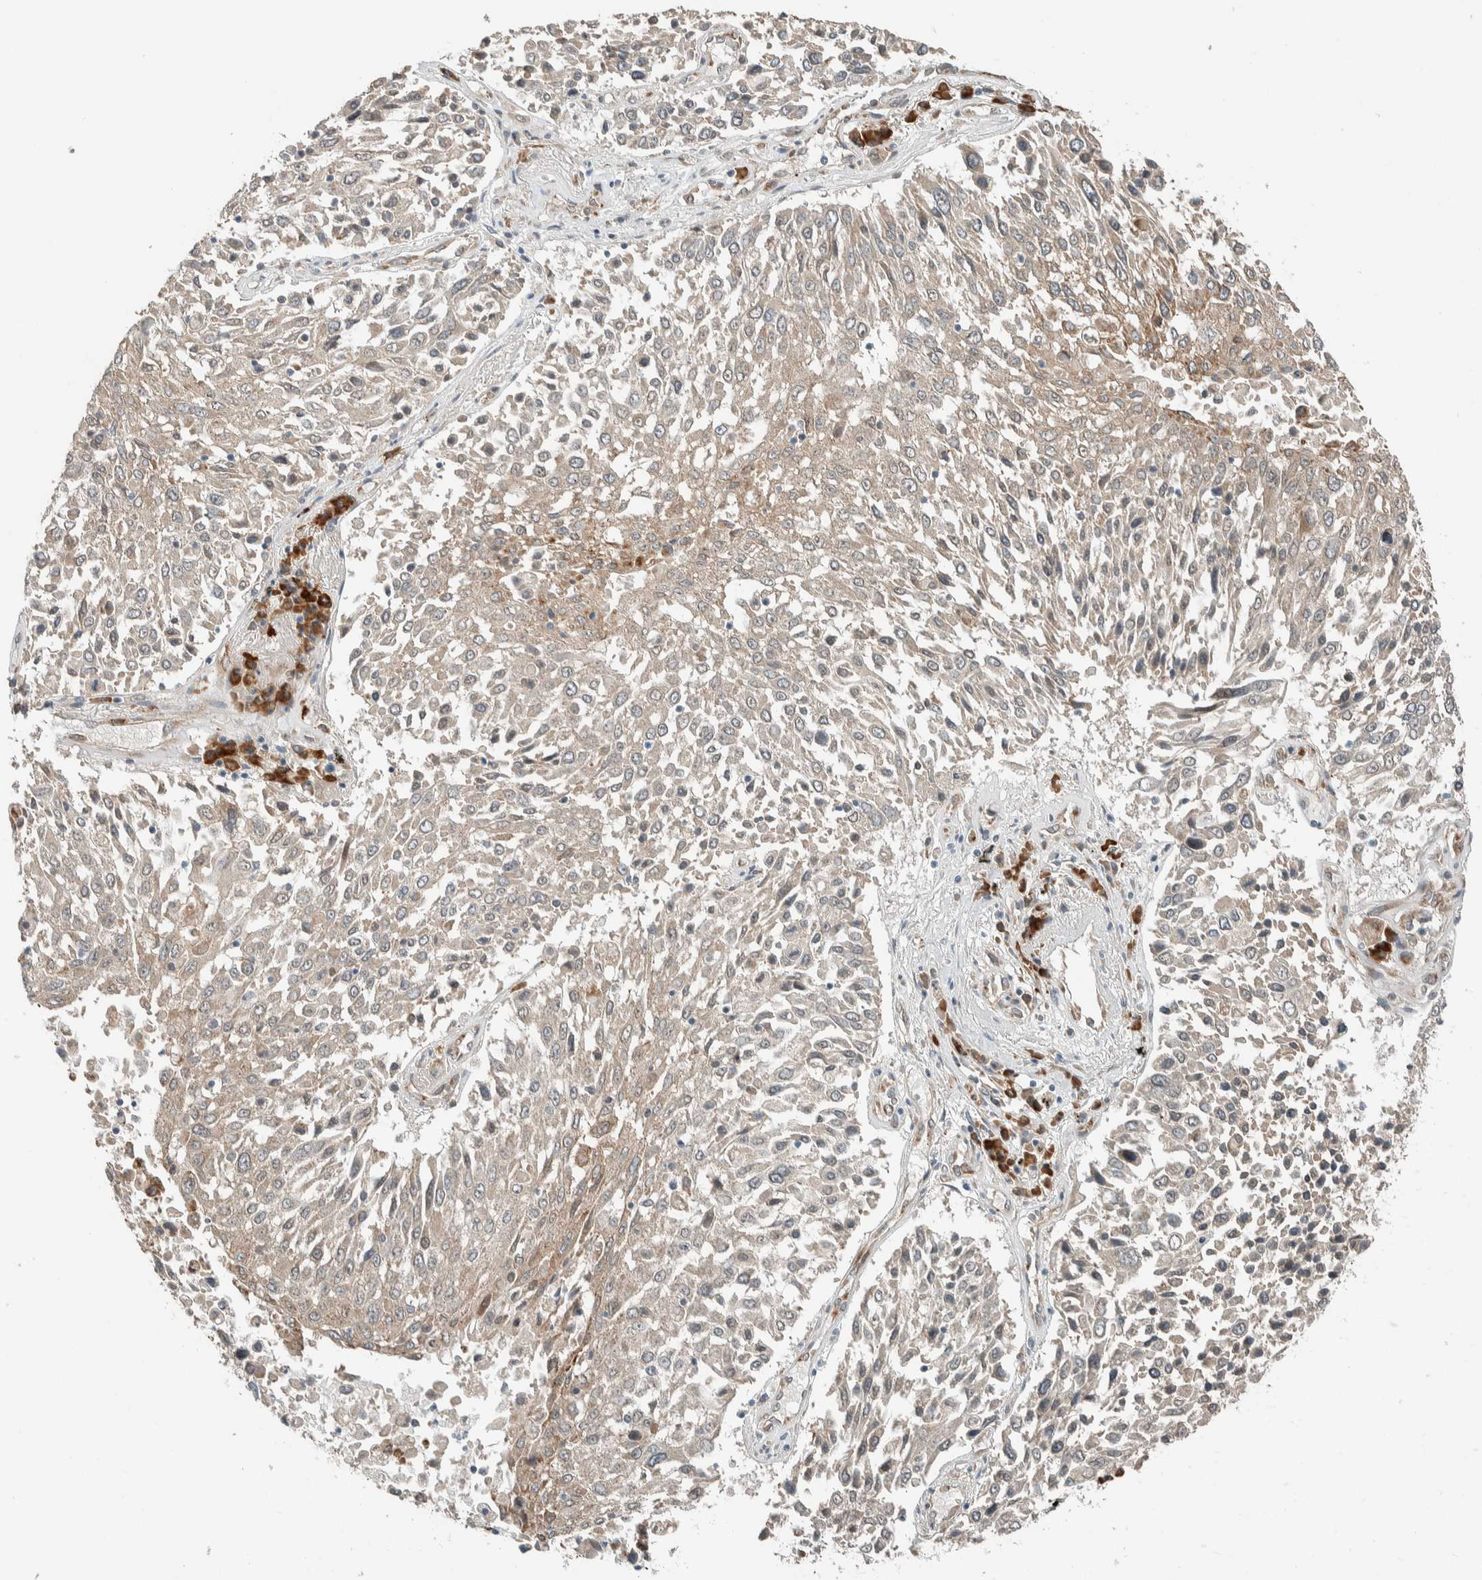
{"staining": {"intensity": "weak", "quantity": "<25%", "location": "cytoplasmic/membranous"}, "tissue": "lung cancer", "cell_type": "Tumor cells", "image_type": "cancer", "snomed": [{"axis": "morphology", "description": "Squamous cell carcinoma, NOS"}, {"axis": "topography", "description": "Lung"}], "caption": "Squamous cell carcinoma (lung) stained for a protein using immunohistochemistry (IHC) demonstrates no staining tumor cells.", "gene": "CTBP2", "patient": {"sex": "male", "age": 65}}